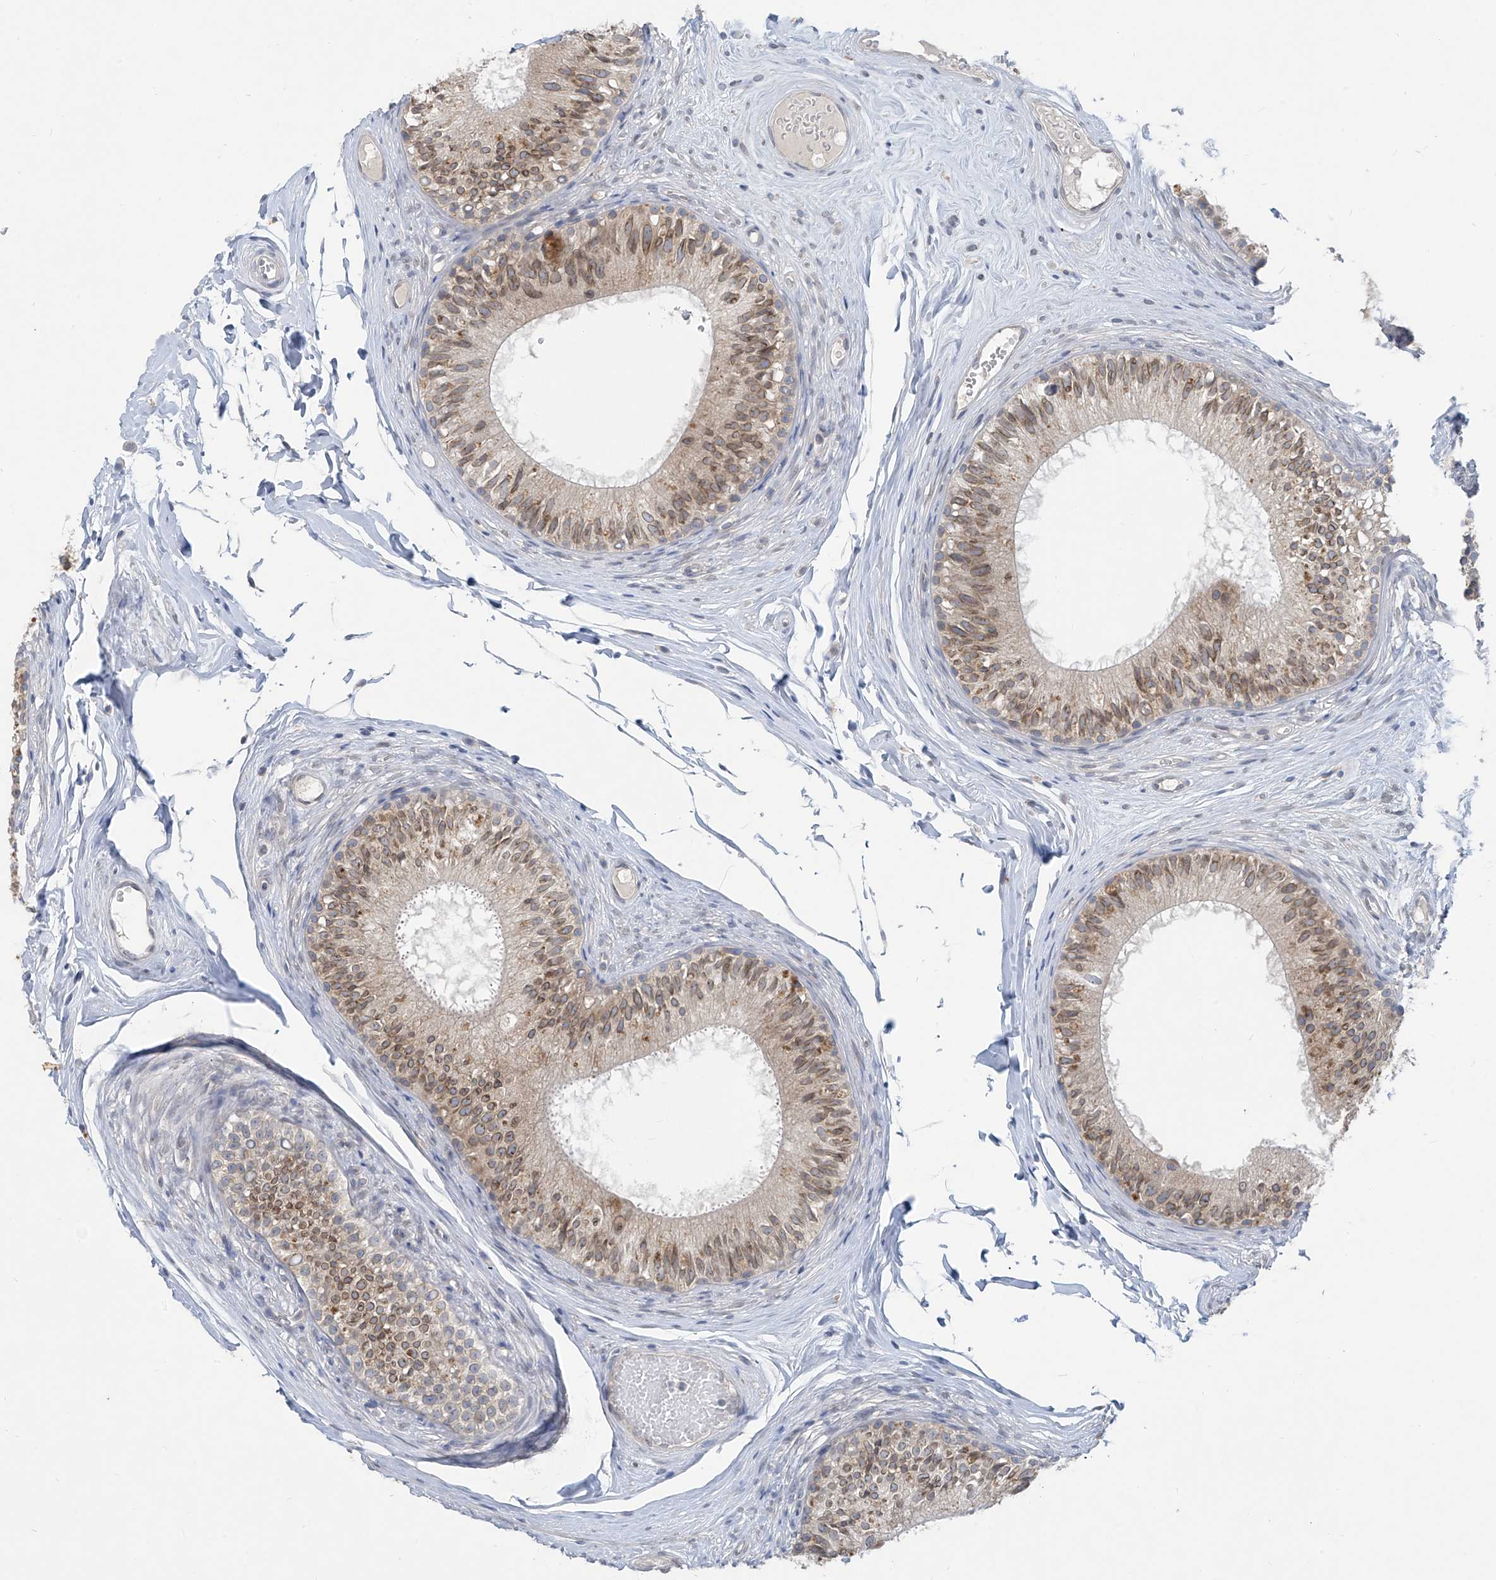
{"staining": {"intensity": "moderate", "quantity": "25%-75%", "location": "cytoplasmic/membranous,nuclear"}, "tissue": "epididymis", "cell_type": "Glandular cells", "image_type": "normal", "snomed": [{"axis": "morphology", "description": "Normal tissue, NOS"}, {"axis": "morphology", "description": "Seminoma in situ"}, {"axis": "topography", "description": "Testis"}, {"axis": "topography", "description": "Epididymis"}], "caption": "Epididymis stained with immunohistochemistry exhibits moderate cytoplasmic/membranous,nuclear positivity in about 25%-75% of glandular cells.", "gene": "KRTAP25", "patient": {"sex": "male", "age": 28}}